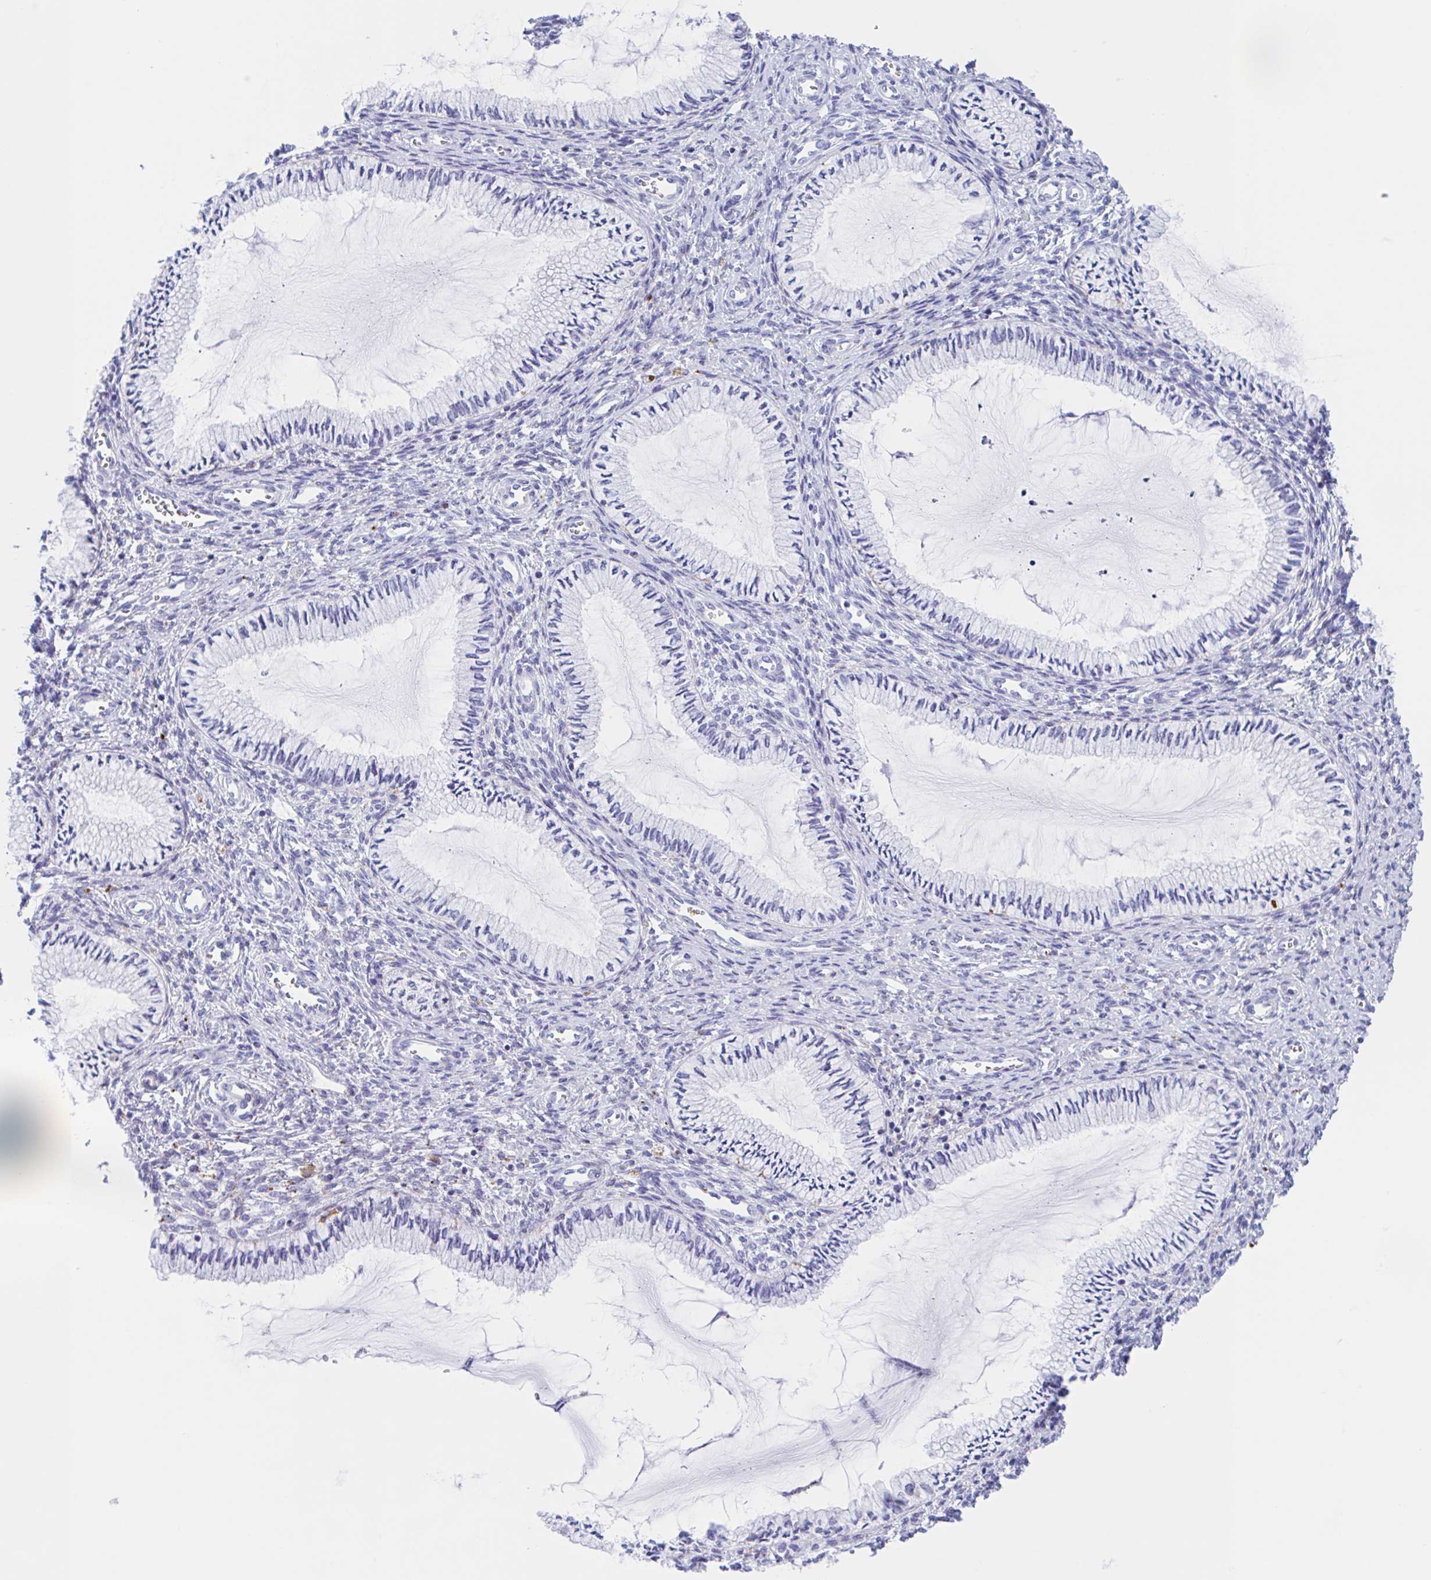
{"staining": {"intensity": "negative", "quantity": "none", "location": "none"}, "tissue": "cervix", "cell_type": "Glandular cells", "image_type": "normal", "snomed": [{"axis": "morphology", "description": "Normal tissue, NOS"}, {"axis": "topography", "description": "Cervix"}], "caption": "The immunohistochemistry photomicrograph has no significant positivity in glandular cells of cervix.", "gene": "ANKRD9", "patient": {"sex": "female", "age": 24}}